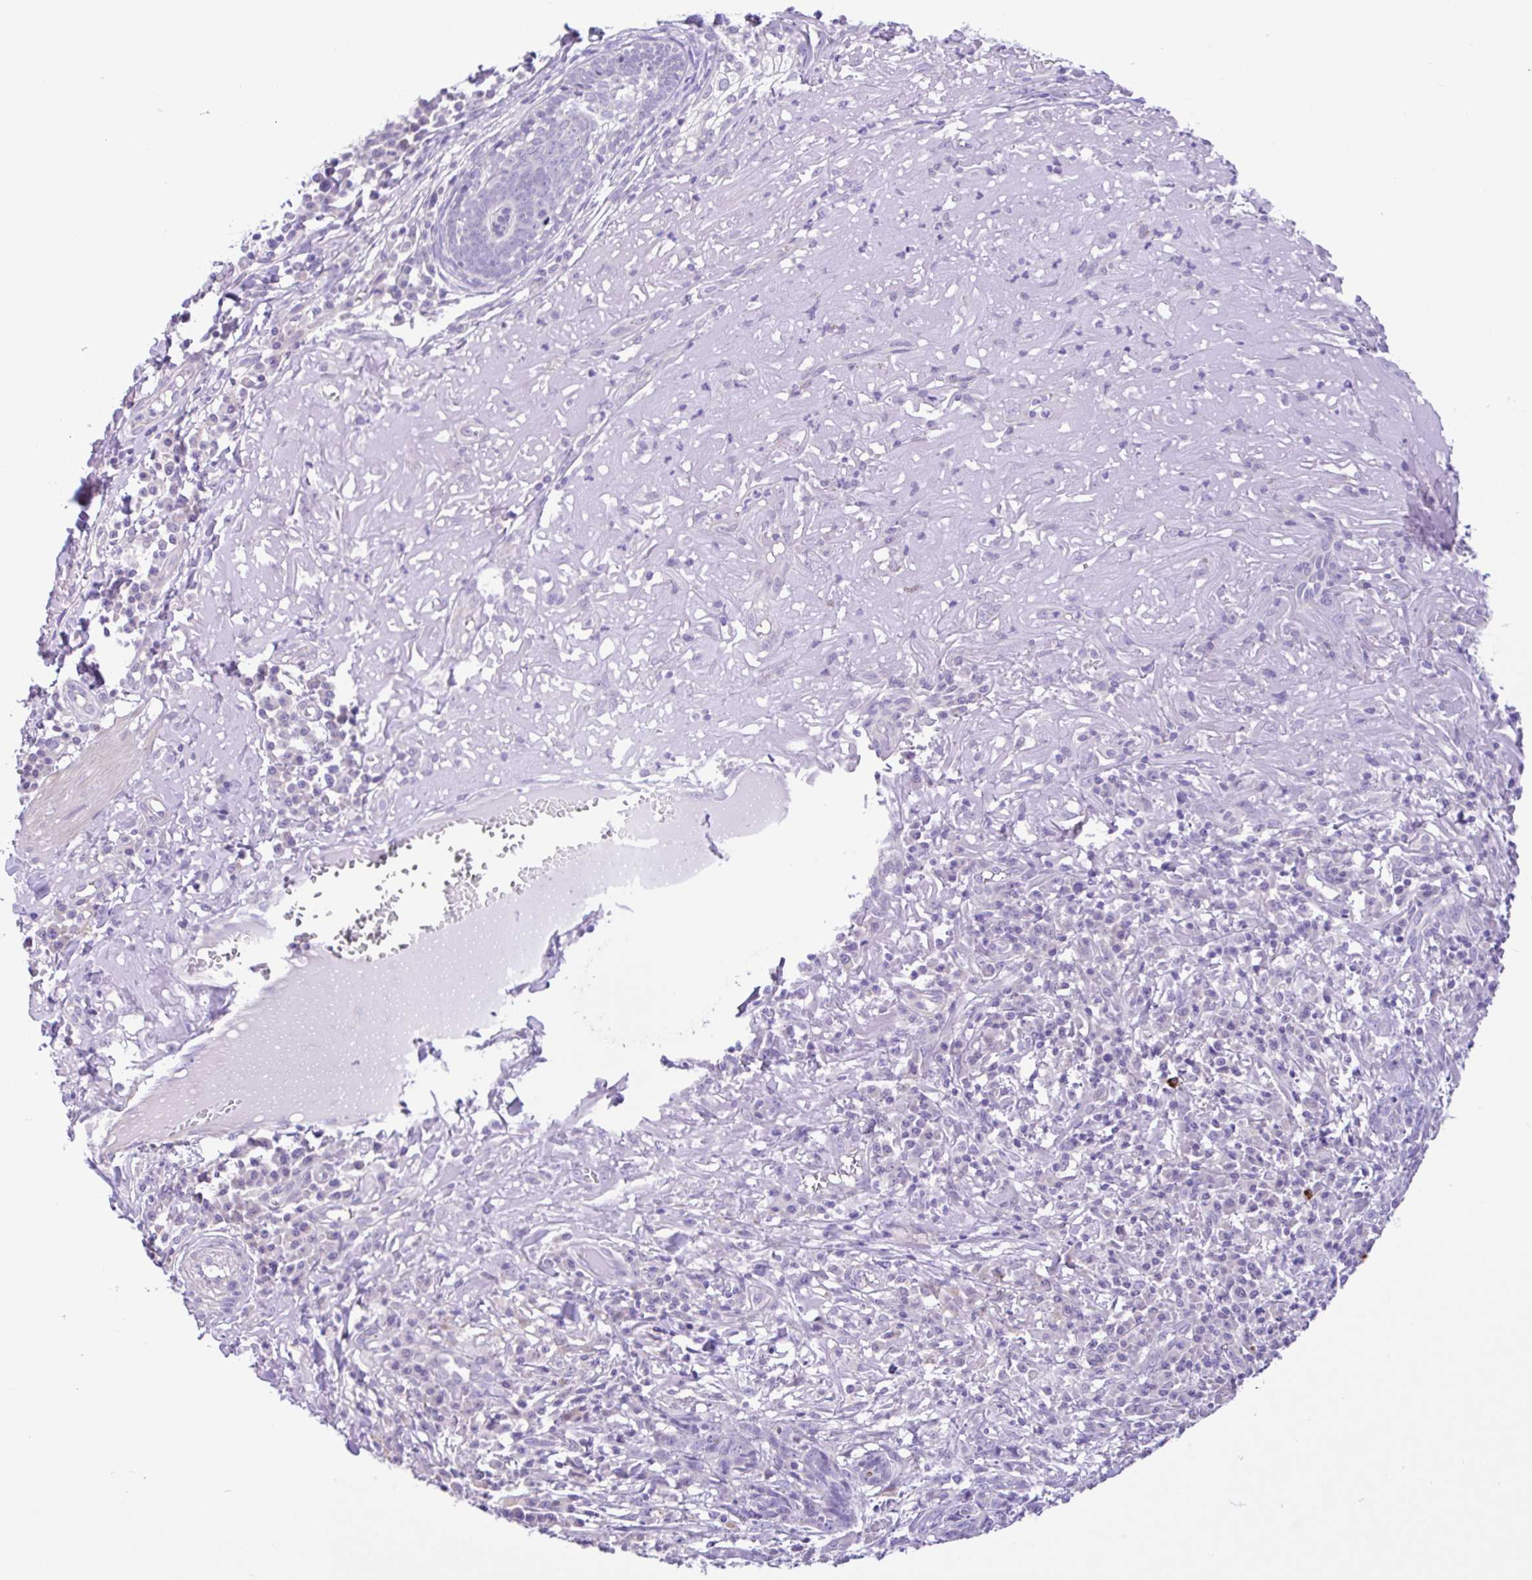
{"staining": {"intensity": "negative", "quantity": "none", "location": "none"}, "tissue": "skin cancer", "cell_type": "Tumor cells", "image_type": "cancer", "snomed": [{"axis": "morphology", "description": "Basal cell carcinoma"}, {"axis": "topography", "description": "Skin"}], "caption": "The IHC histopathology image has no significant positivity in tumor cells of basal cell carcinoma (skin) tissue. The staining was performed using DAB to visualize the protein expression in brown, while the nuclei were stained in blue with hematoxylin (Magnification: 20x).", "gene": "ANO4", "patient": {"sex": "female", "age": 93}}